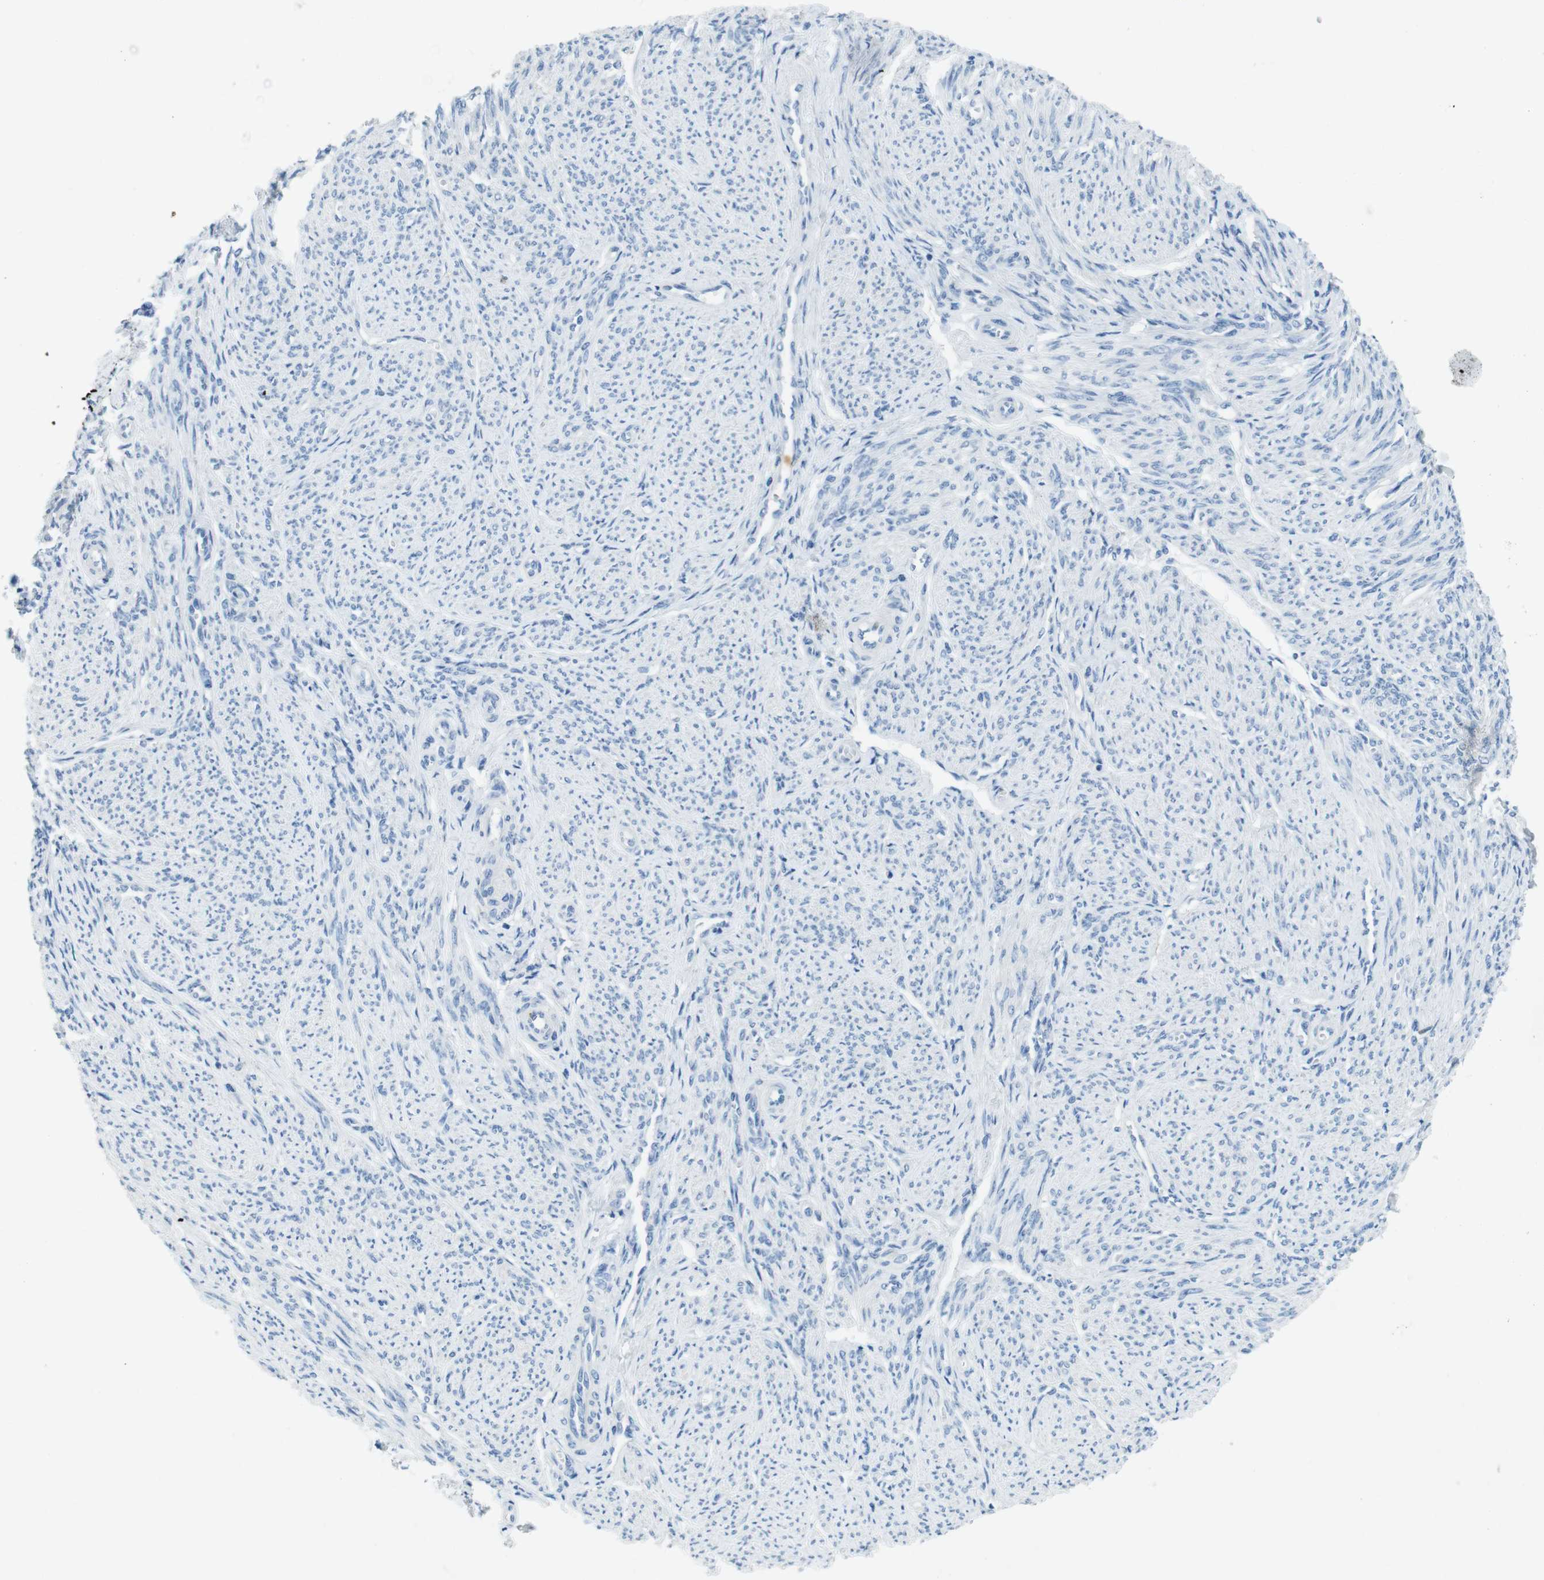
{"staining": {"intensity": "negative", "quantity": "none", "location": "none"}, "tissue": "smooth muscle", "cell_type": "Smooth muscle cells", "image_type": "normal", "snomed": [{"axis": "morphology", "description": "Normal tissue, NOS"}, {"axis": "topography", "description": "Smooth muscle"}], "caption": "IHC image of benign smooth muscle: smooth muscle stained with DAB reveals no significant protein expression in smooth muscle cells. (DAB immunohistochemistry (IHC), high magnification).", "gene": "CD320", "patient": {"sex": "female", "age": 65}}